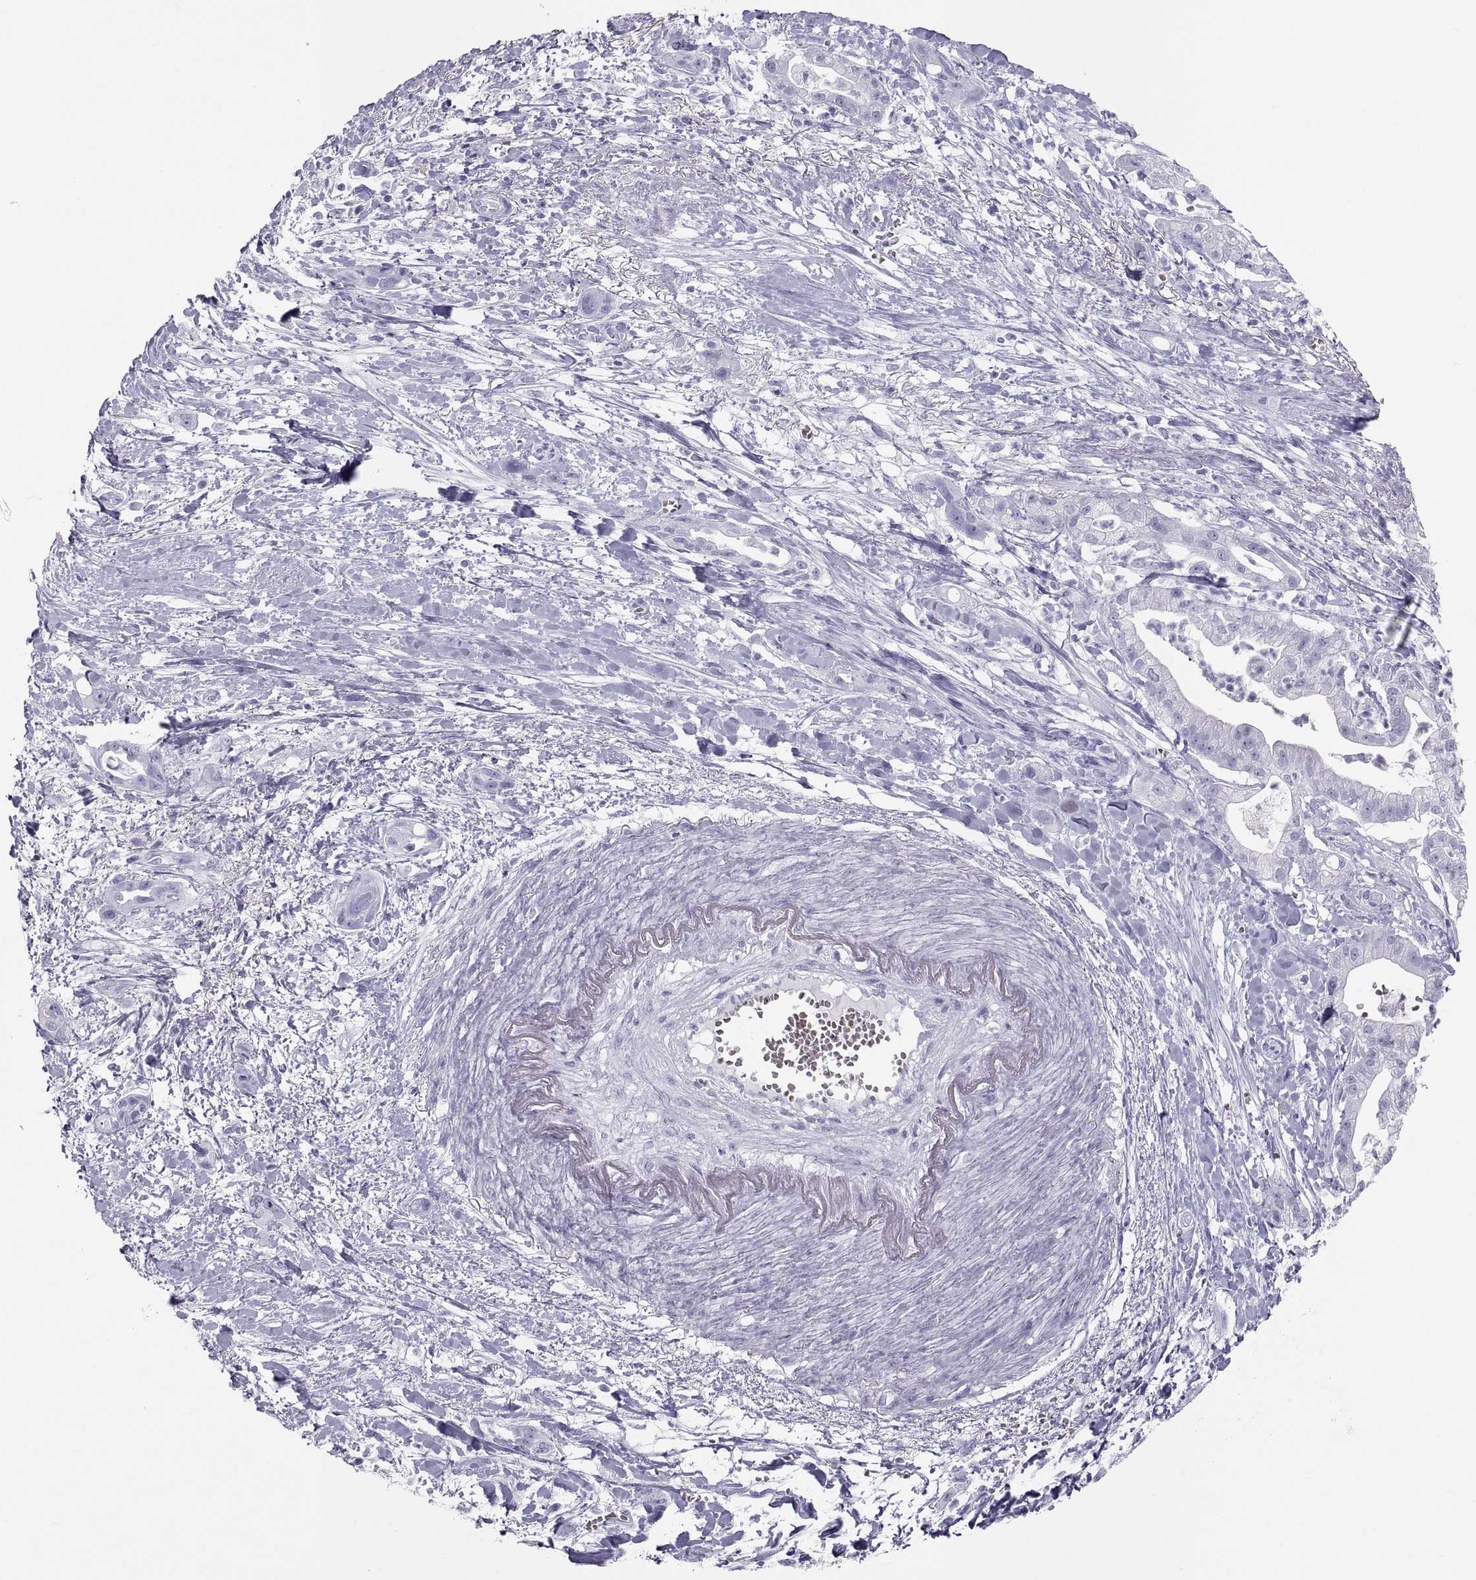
{"staining": {"intensity": "negative", "quantity": "none", "location": "none"}, "tissue": "pancreatic cancer", "cell_type": "Tumor cells", "image_type": "cancer", "snomed": [{"axis": "morphology", "description": "Normal tissue, NOS"}, {"axis": "morphology", "description": "Adenocarcinoma, NOS"}, {"axis": "topography", "description": "Lymph node"}, {"axis": "topography", "description": "Pancreas"}], "caption": "Pancreatic cancer stained for a protein using immunohistochemistry (IHC) reveals no staining tumor cells.", "gene": "SEMG1", "patient": {"sex": "female", "age": 58}}